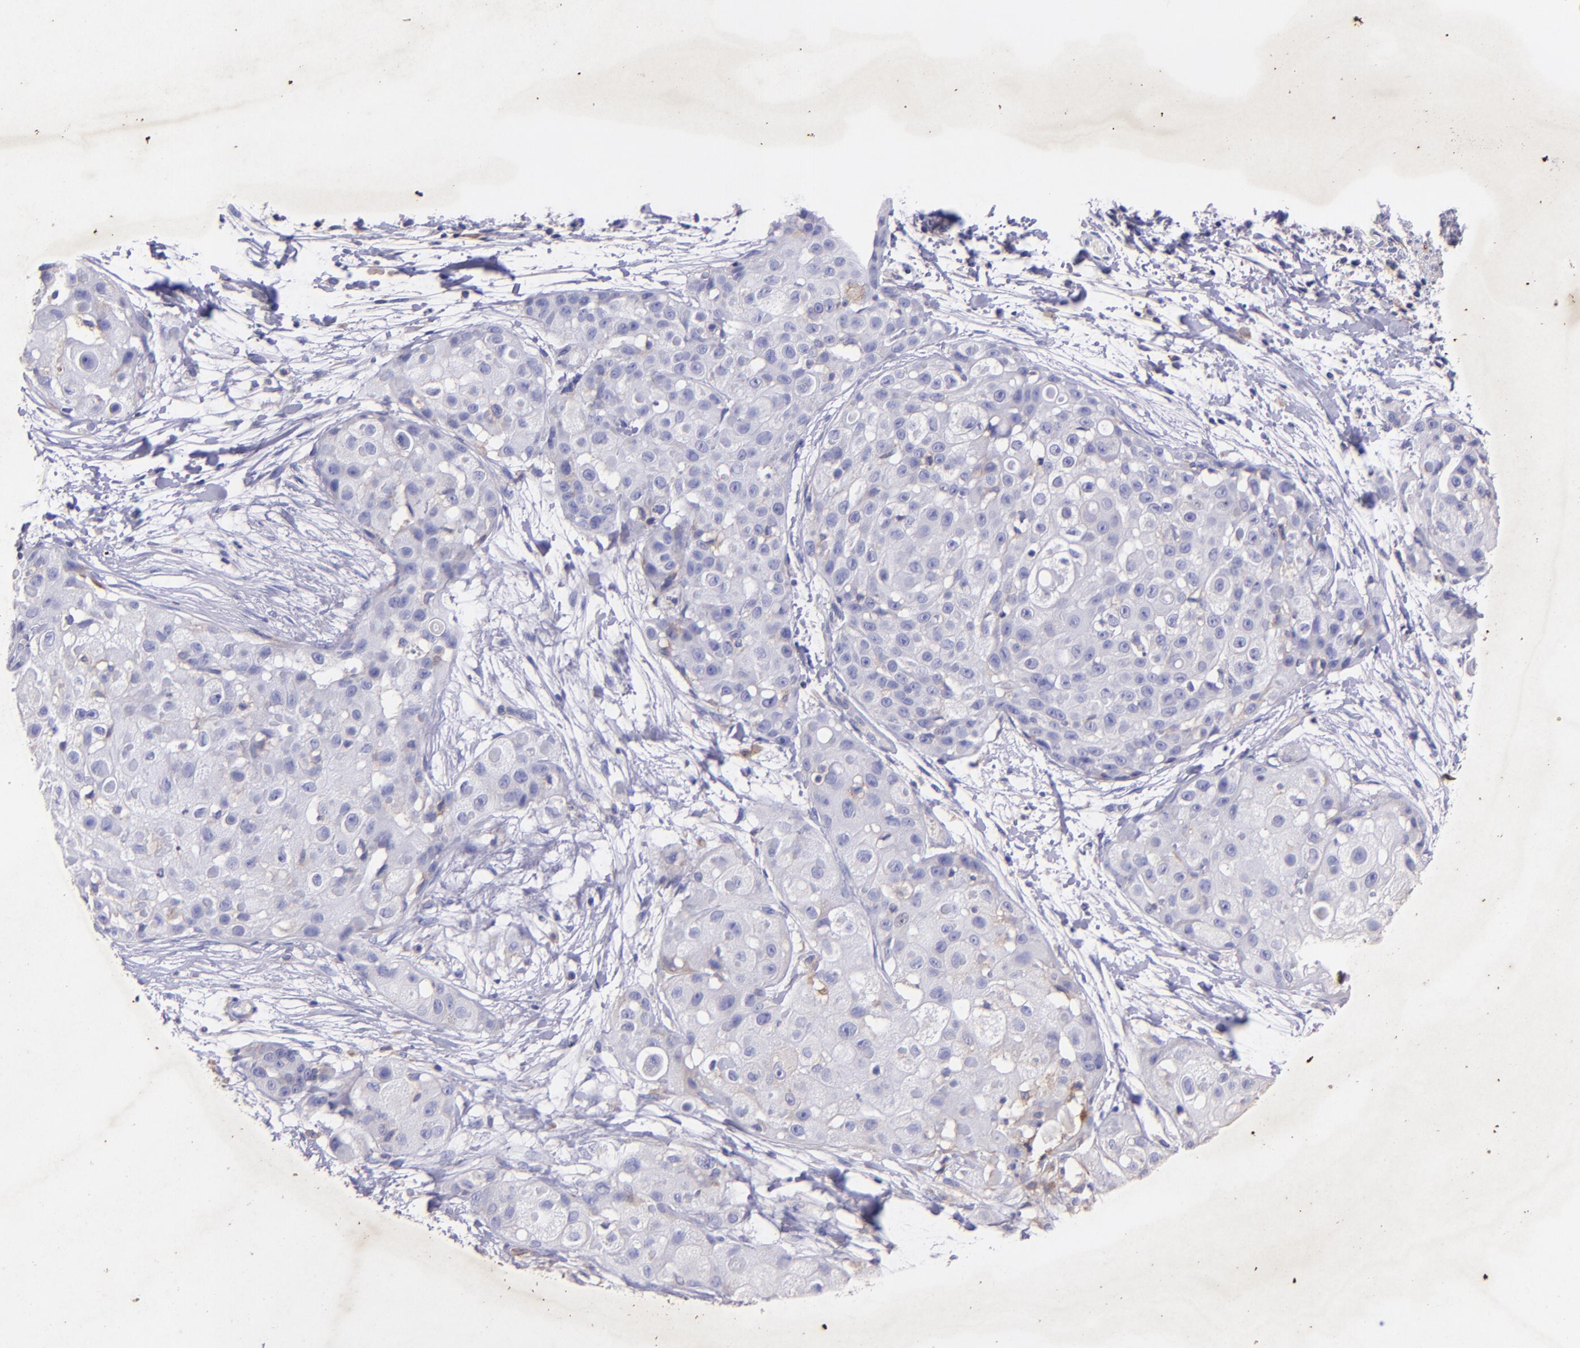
{"staining": {"intensity": "weak", "quantity": "<25%", "location": "cytoplasmic/membranous"}, "tissue": "skin cancer", "cell_type": "Tumor cells", "image_type": "cancer", "snomed": [{"axis": "morphology", "description": "Squamous cell carcinoma, NOS"}, {"axis": "topography", "description": "Skin"}], "caption": "Tumor cells show no significant protein expression in skin cancer (squamous cell carcinoma). (Stains: DAB (3,3'-diaminobenzidine) immunohistochemistry (IHC) with hematoxylin counter stain, Microscopy: brightfield microscopy at high magnification).", "gene": "RET", "patient": {"sex": "female", "age": 57}}